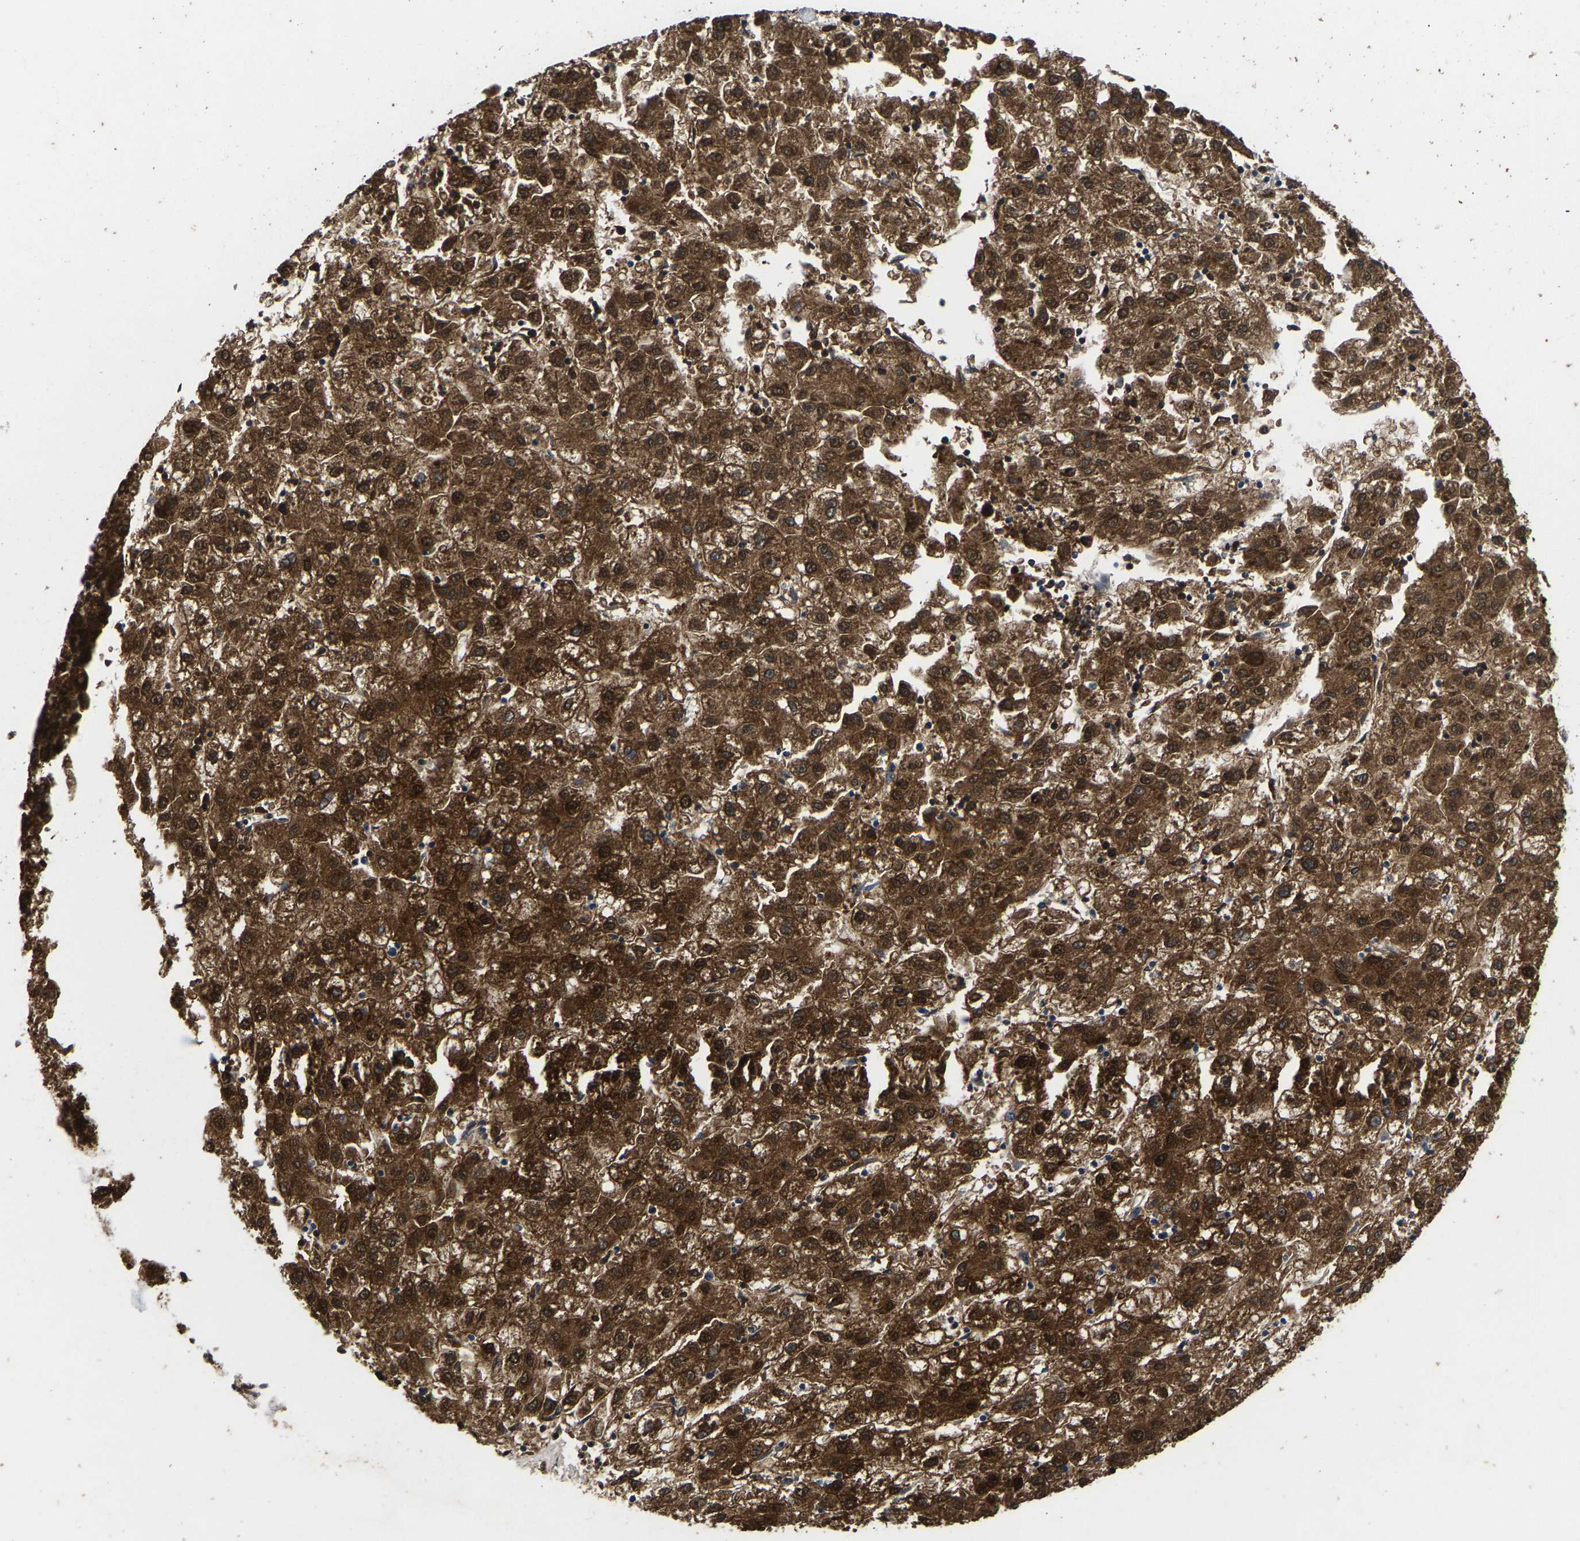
{"staining": {"intensity": "strong", "quantity": ">75%", "location": "cytoplasmic/membranous"}, "tissue": "liver cancer", "cell_type": "Tumor cells", "image_type": "cancer", "snomed": [{"axis": "morphology", "description": "Carcinoma, Hepatocellular, NOS"}, {"axis": "topography", "description": "Liver"}], "caption": "Immunohistochemistry (IHC) (DAB (3,3'-diaminobenzidine)) staining of human liver hepatocellular carcinoma shows strong cytoplasmic/membranous protein staining in about >75% of tumor cells.", "gene": "PDP1", "patient": {"sex": "male", "age": 72}}